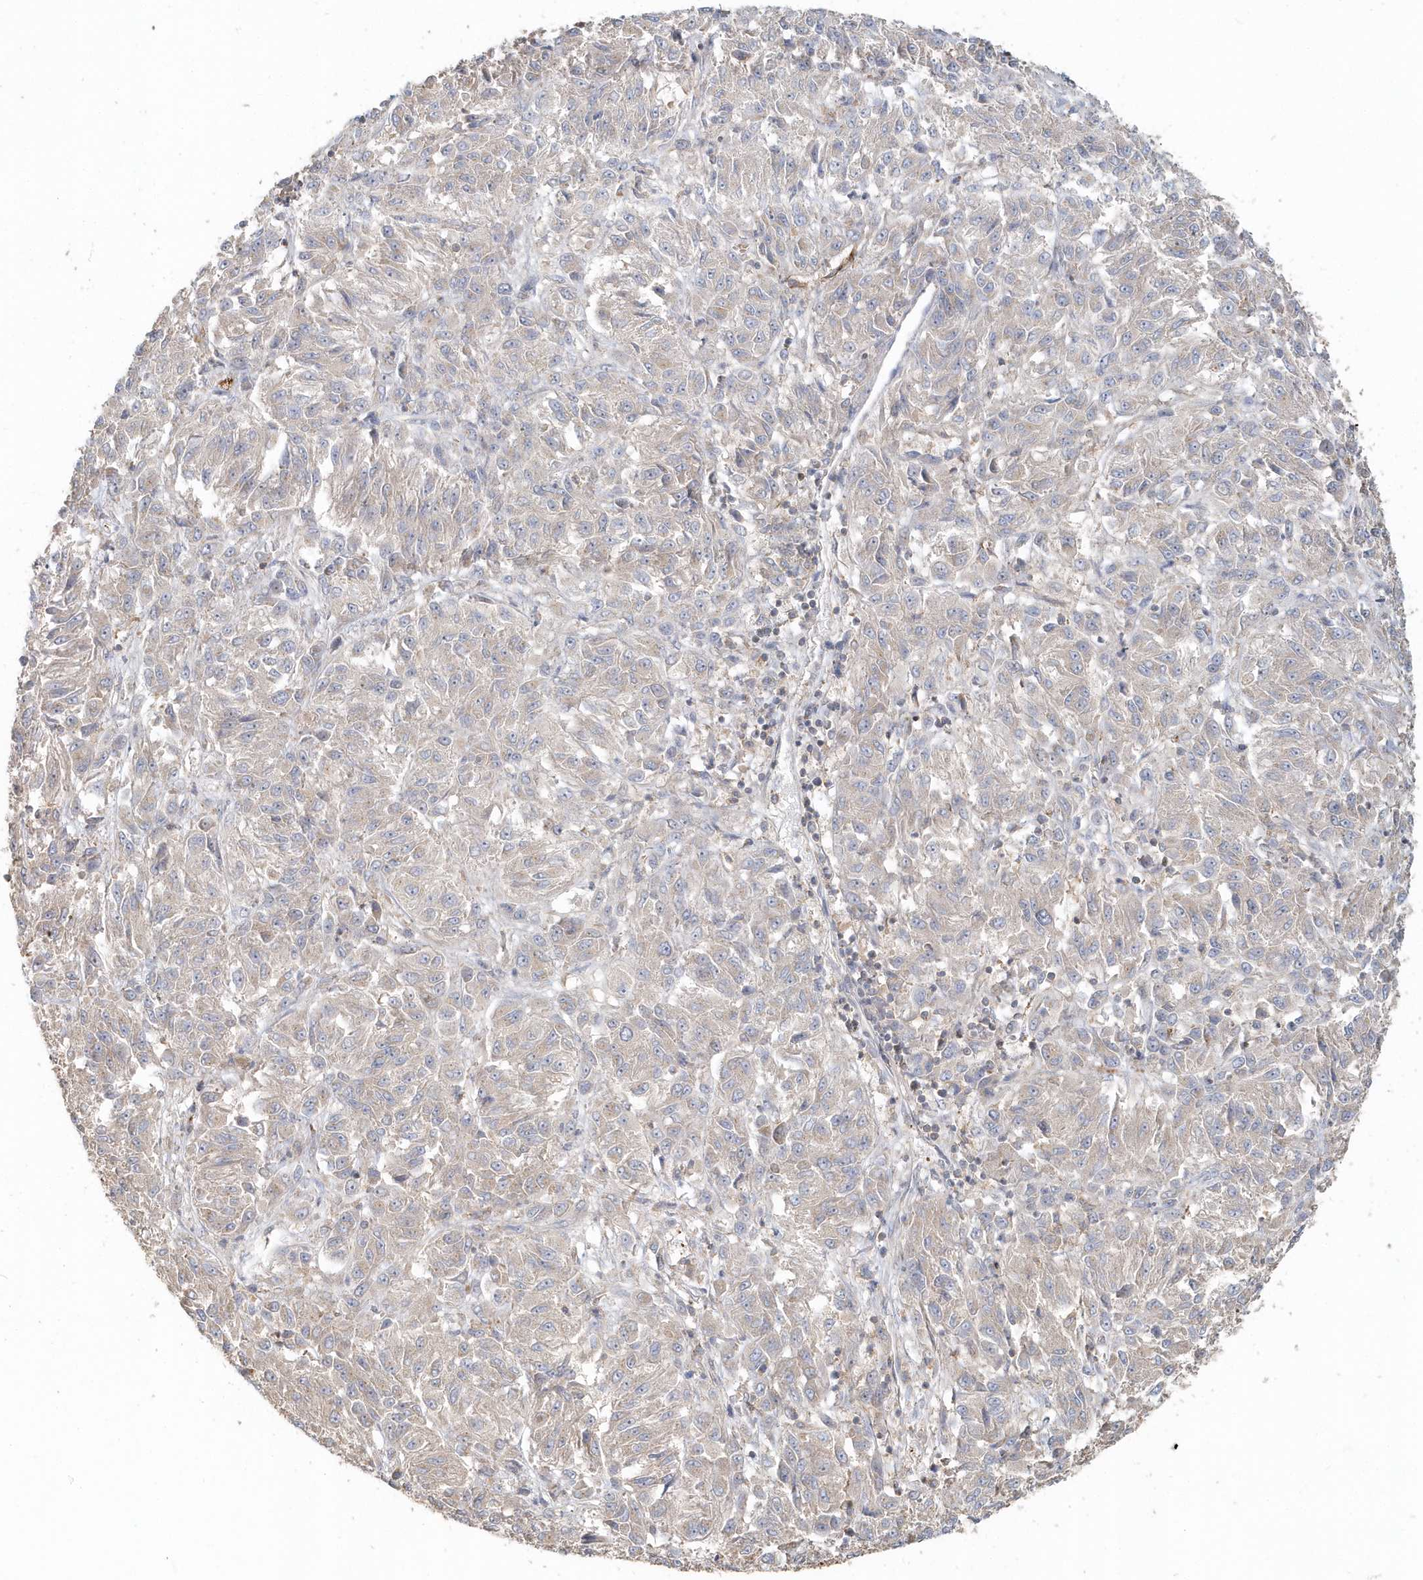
{"staining": {"intensity": "weak", "quantity": "25%-75%", "location": "cytoplasmic/membranous"}, "tissue": "melanoma", "cell_type": "Tumor cells", "image_type": "cancer", "snomed": [{"axis": "morphology", "description": "Malignant melanoma, Metastatic site"}, {"axis": "topography", "description": "Lung"}], "caption": "Human melanoma stained with a brown dye shows weak cytoplasmic/membranous positive expression in approximately 25%-75% of tumor cells.", "gene": "MMRN1", "patient": {"sex": "male", "age": 64}}